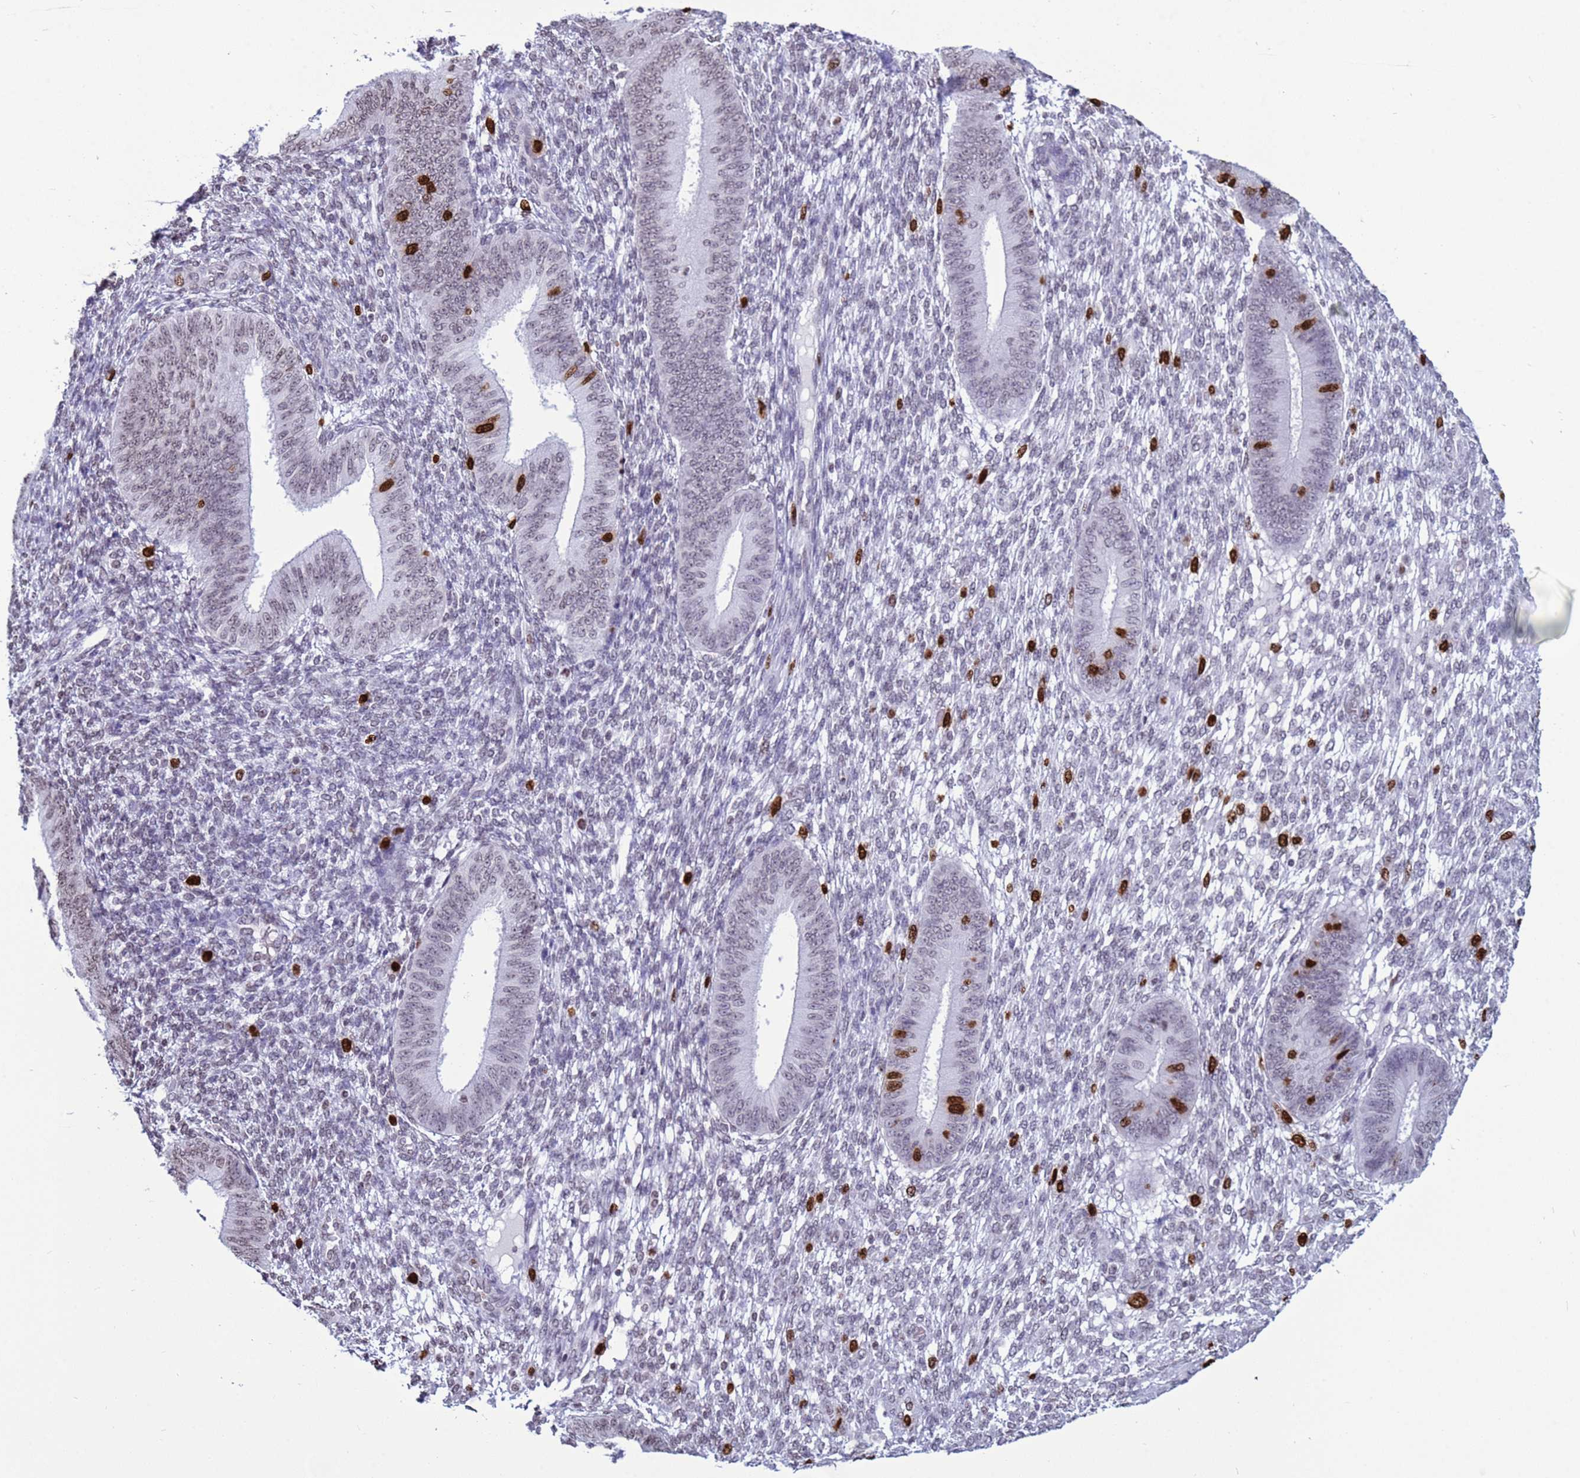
{"staining": {"intensity": "strong", "quantity": "<25%", "location": "nuclear"}, "tissue": "endometrium", "cell_type": "Cells in endometrial stroma", "image_type": "normal", "snomed": [{"axis": "morphology", "description": "Normal tissue, NOS"}, {"axis": "topography", "description": "Endometrium"}], "caption": "An image of endometrium stained for a protein displays strong nuclear brown staining in cells in endometrial stroma.", "gene": "H4C11", "patient": {"sex": "female", "age": 49}}